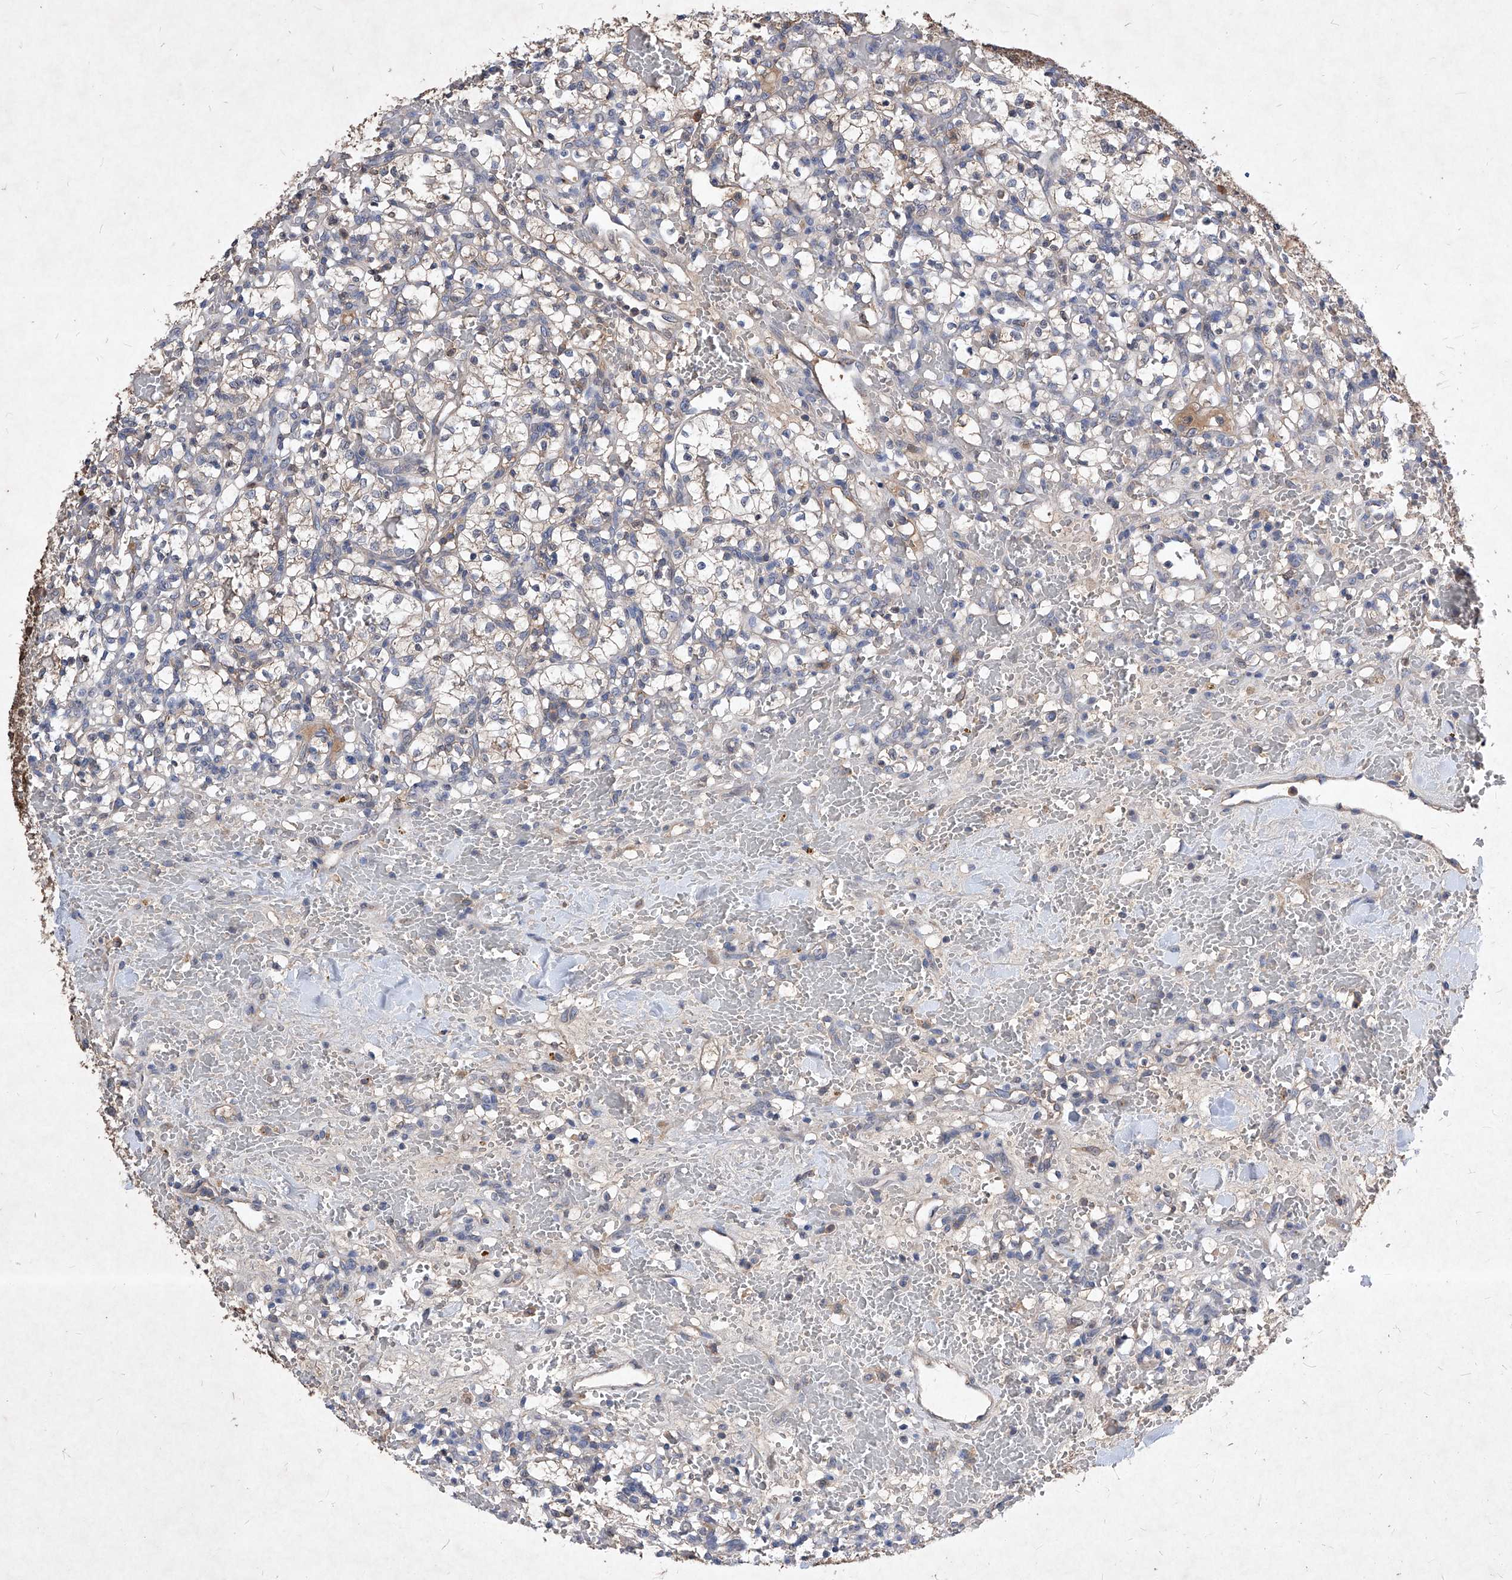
{"staining": {"intensity": "negative", "quantity": "none", "location": "none"}, "tissue": "renal cancer", "cell_type": "Tumor cells", "image_type": "cancer", "snomed": [{"axis": "morphology", "description": "Adenocarcinoma, NOS"}, {"axis": "topography", "description": "Kidney"}], "caption": "A micrograph of adenocarcinoma (renal) stained for a protein demonstrates no brown staining in tumor cells.", "gene": "SYNGR1", "patient": {"sex": "female", "age": 60}}